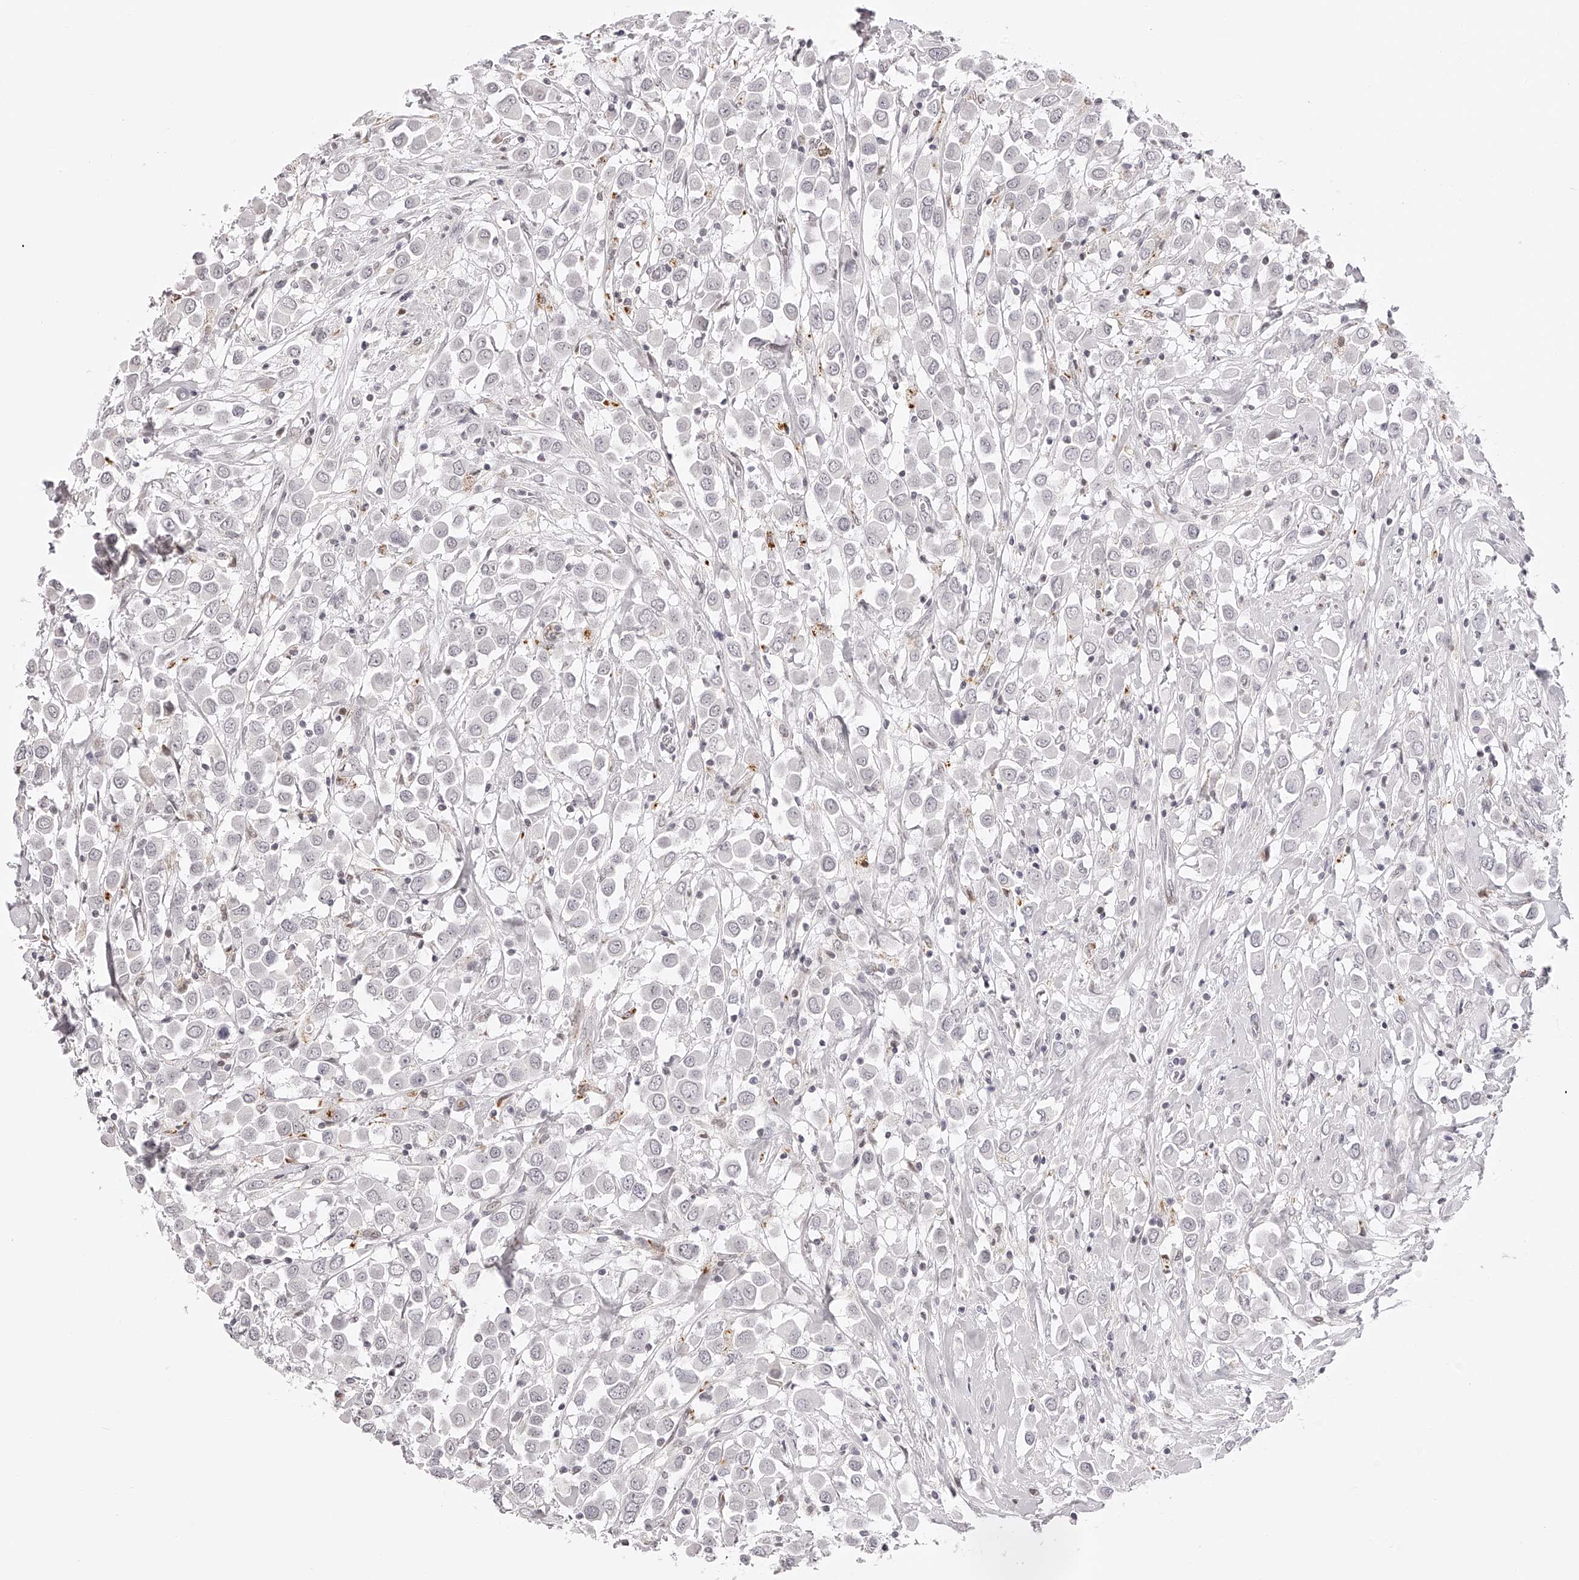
{"staining": {"intensity": "negative", "quantity": "none", "location": "none"}, "tissue": "breast cancer", "cell_type": "Tumor cells", "image_type": "cancer", "snomed": [{"axis": "morphology", "description": "Duct carcinoma"}, {"axis": "topography", "description": "Breast"}], "caption": "Tumor cells are negative for protein expression in human breast intraductal carcinoma.", "gene": "PLEKHG1", "patient": {"sex": "female", "age": 61}}